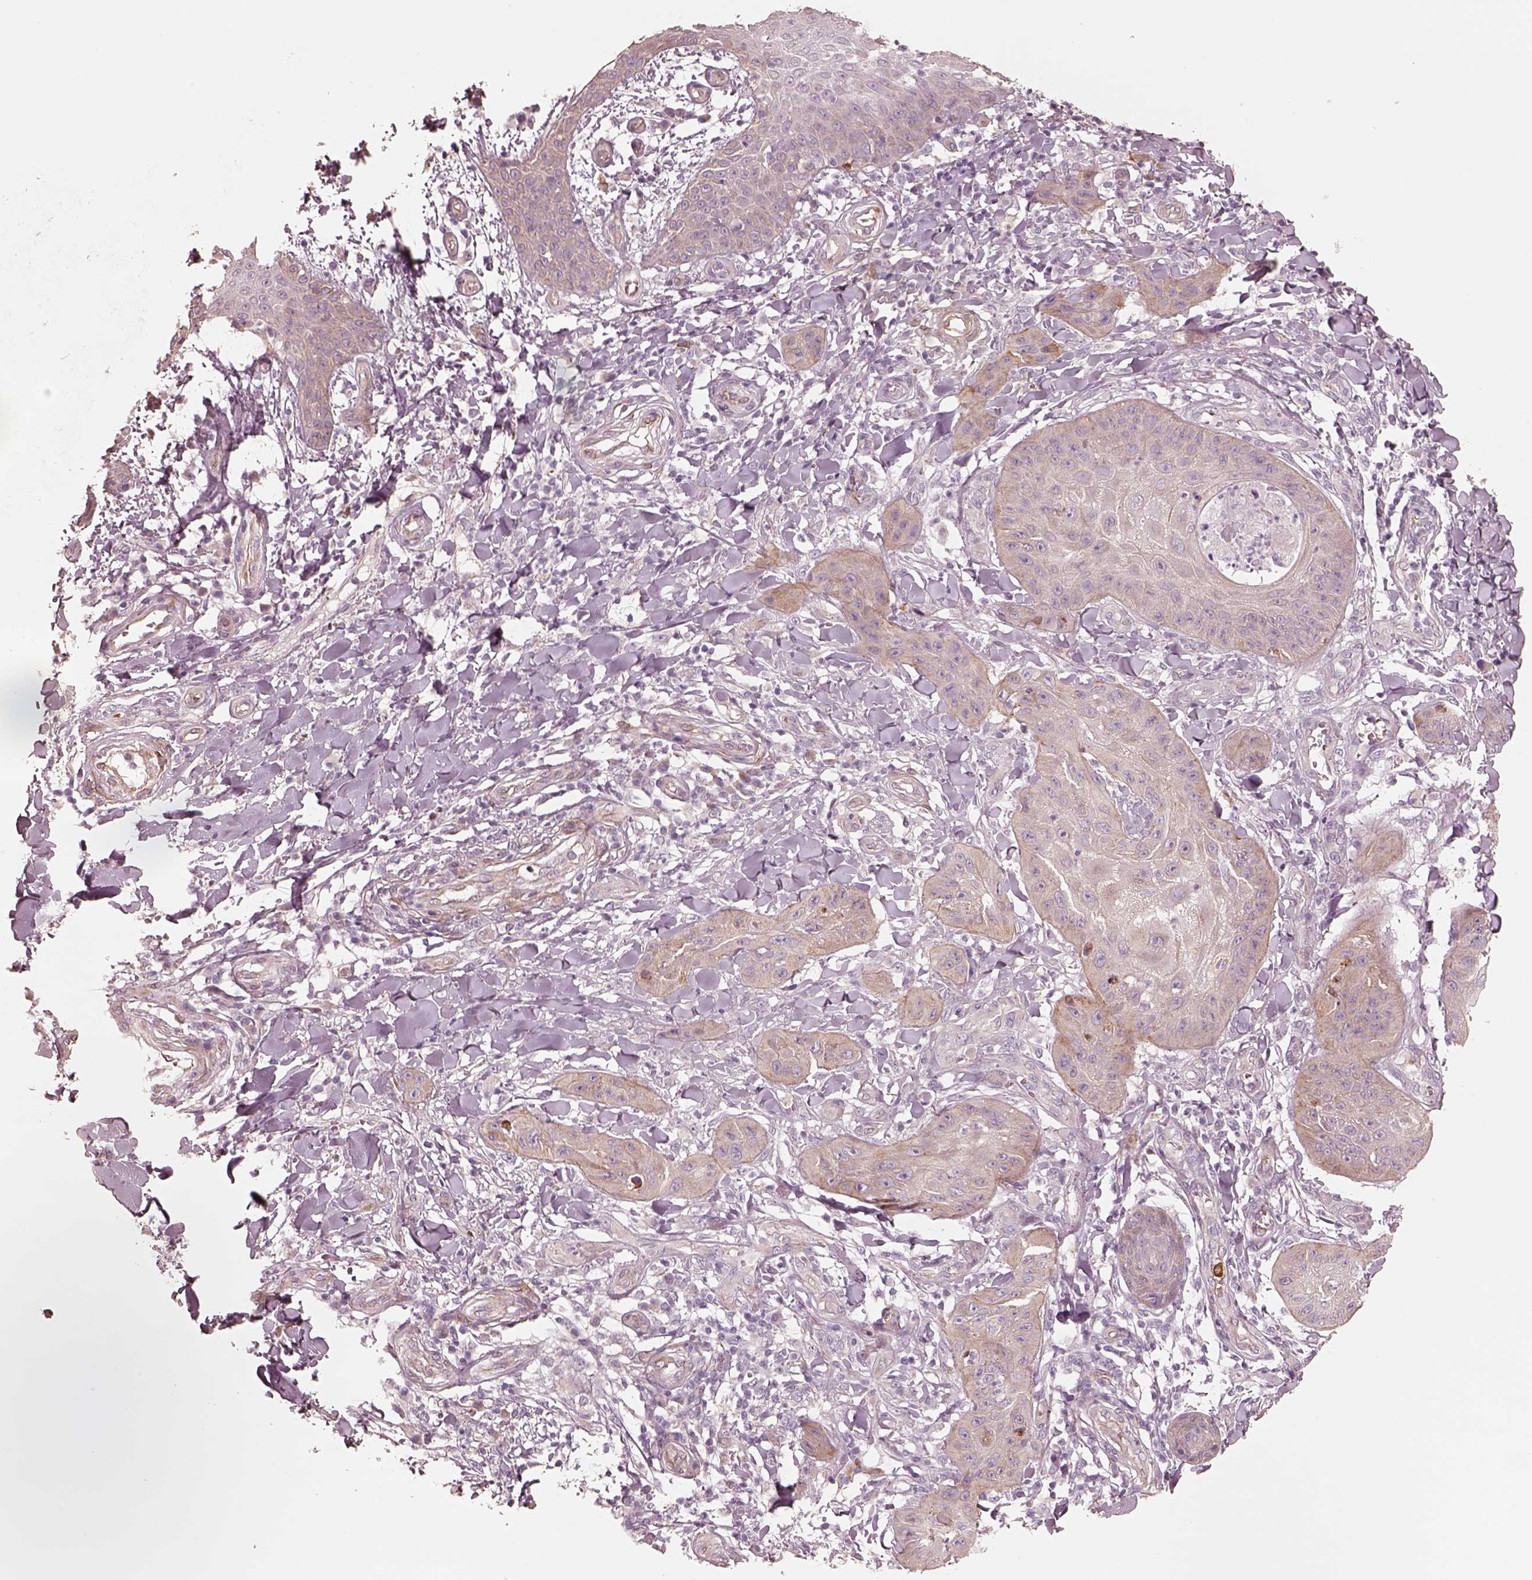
{"staining": {"intensity": "weak", "quantity": "<25%", "location": "cytoplasmic/membranous"}, "tissue": "skin cancer", "cell_type": "Tumor cells", "image_type": "cancer", "snomed": [{"axis": "morphology", "description": "Squamous cell carcinoma, NOS"}, {"axis": "topography", "description": "Skin"}], "caption": "This is an immunohistochemistry image of human squamous cell carcinoma (skin). There is no positivity in tumor cells.", "gene": "CRYM", "patient": {"sex": "male", "age": 70}}